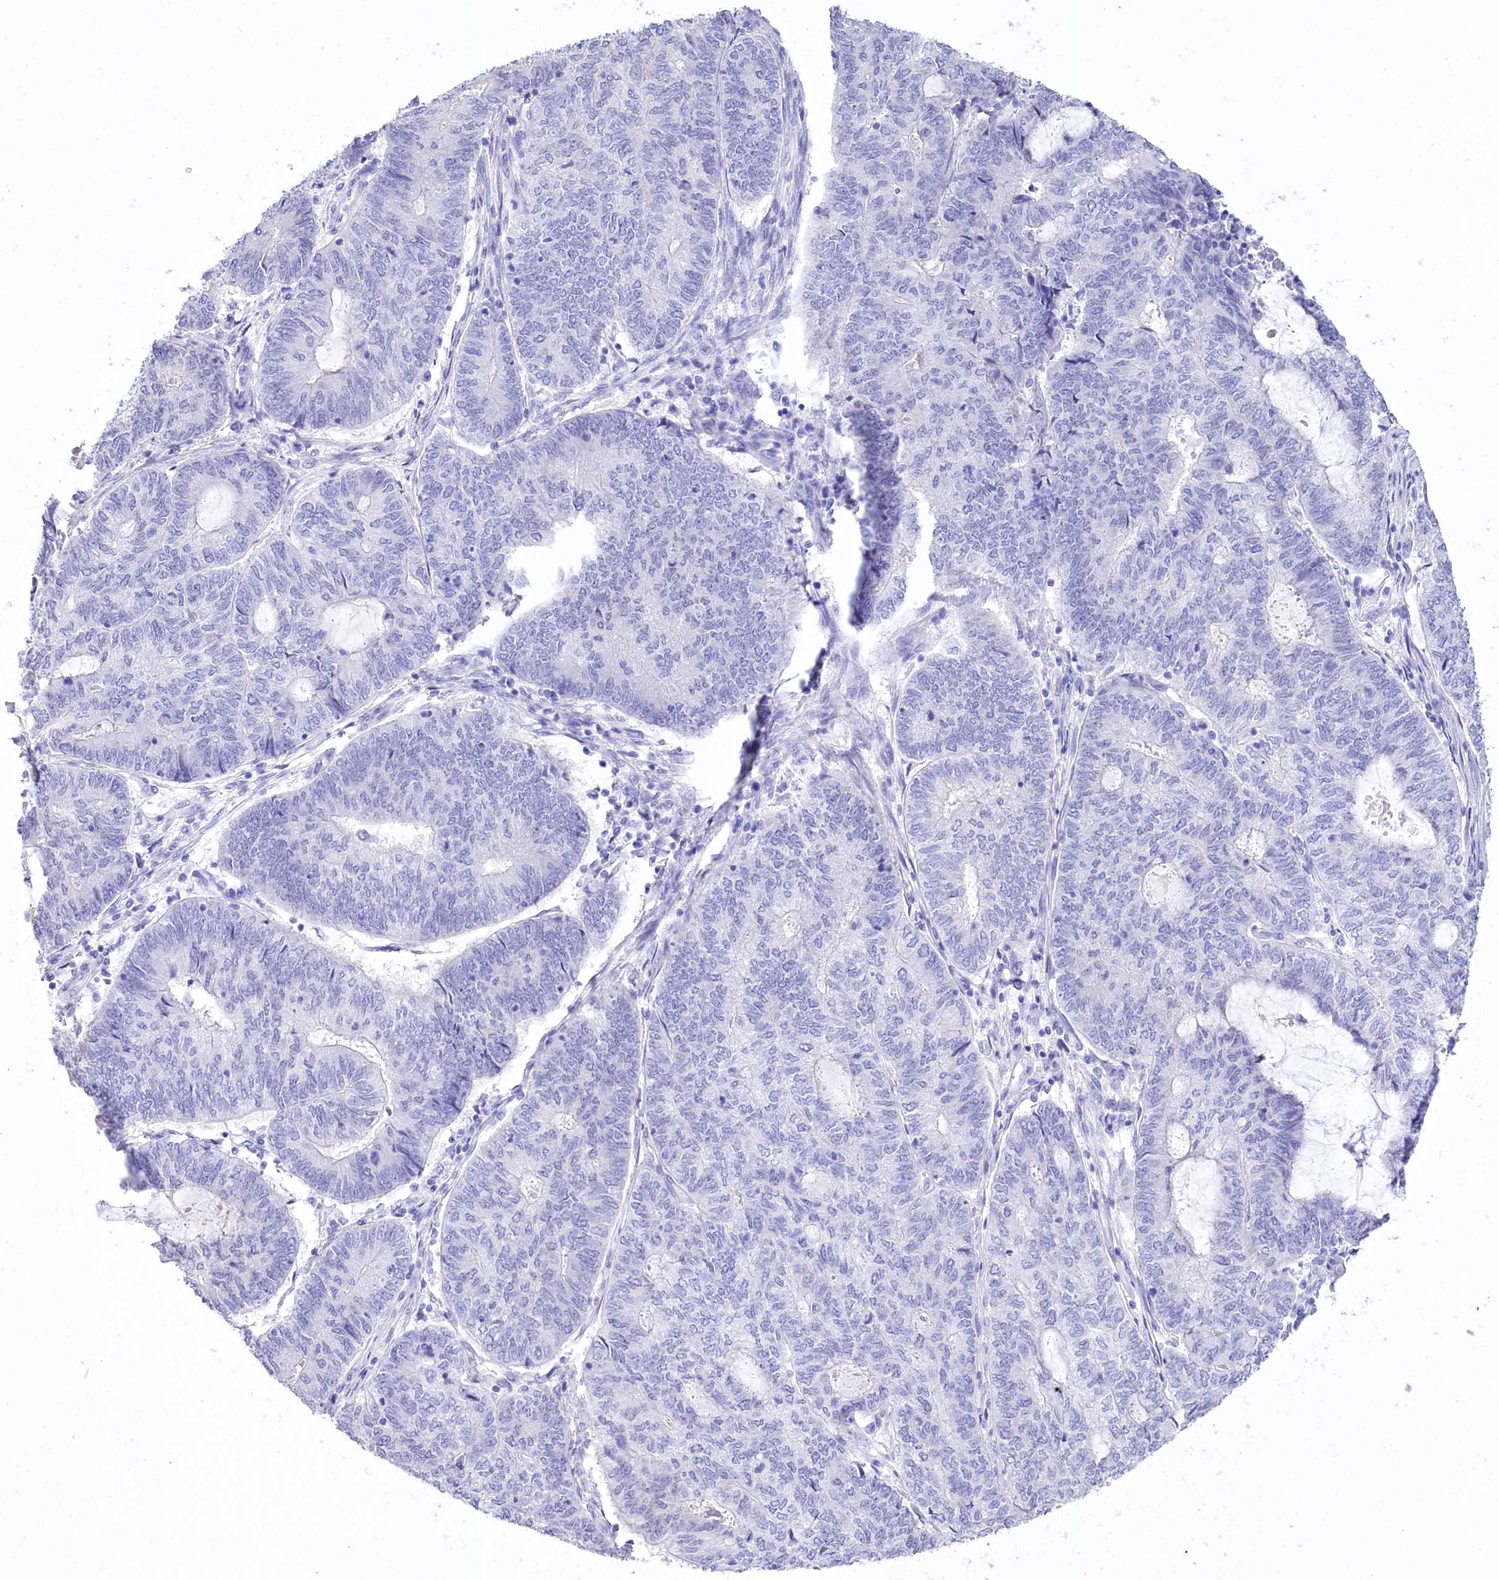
{"staining": {"intensity": "negative", "quantity": "none", "location": "none"}, "tissue": "endometrial cancer", "cell_type": "Tumor cells", "image_type": "cancer", "snomed": [{"axis": "morphology", "description": "Adenocarcinoma, NOS"}, {"axis": "topography", "description": "Uterus"}, {"axis": "topography", "description": "Endometrium"}], "caption": "An image of endometrial cancer stained for a protein reveals no brown staining in tumor cells.", "gene": "PBLD", "patient": {"sex": "female", "age": 70}}